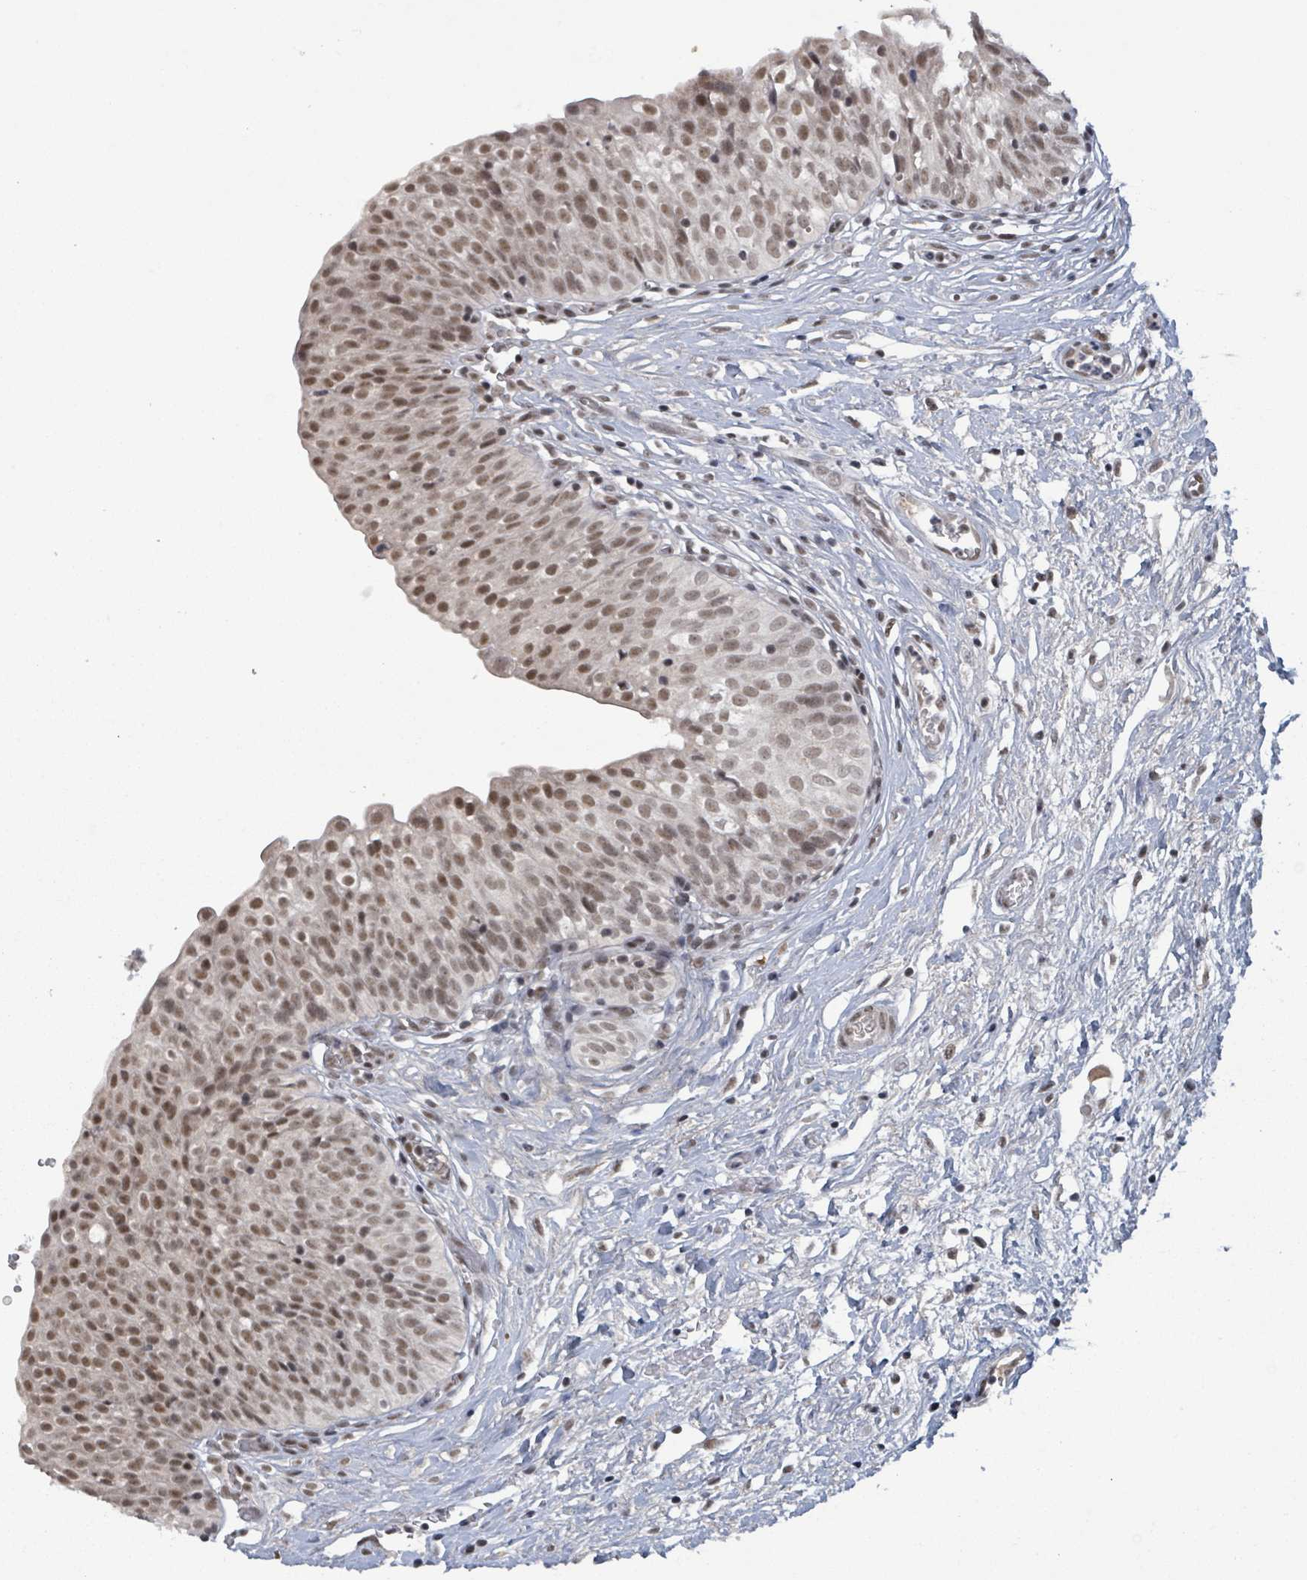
{"staining": {"intensity": "moderate", "quantity": ">75%", "location": "nuclear"}, "tissue": "urinary bladder", "cell_type": "Urothelial cells", "image_type": "normal", "snomed": [{"axis": "morphology", "description": "Normal tissue, NOS"}, {"axis": "topography", "description": "Urinary bladder"}], "caption": "This micrograph reveals normal urinary bladder stained with immunohistochemistry (IHC) to label a protein in brown. The nuclear of urothelial cells show moderate positivity for the protein. Nuclei are counter-stained blue.", "gene": "BANP", "patient": {"sex": "male", "age": 55}}